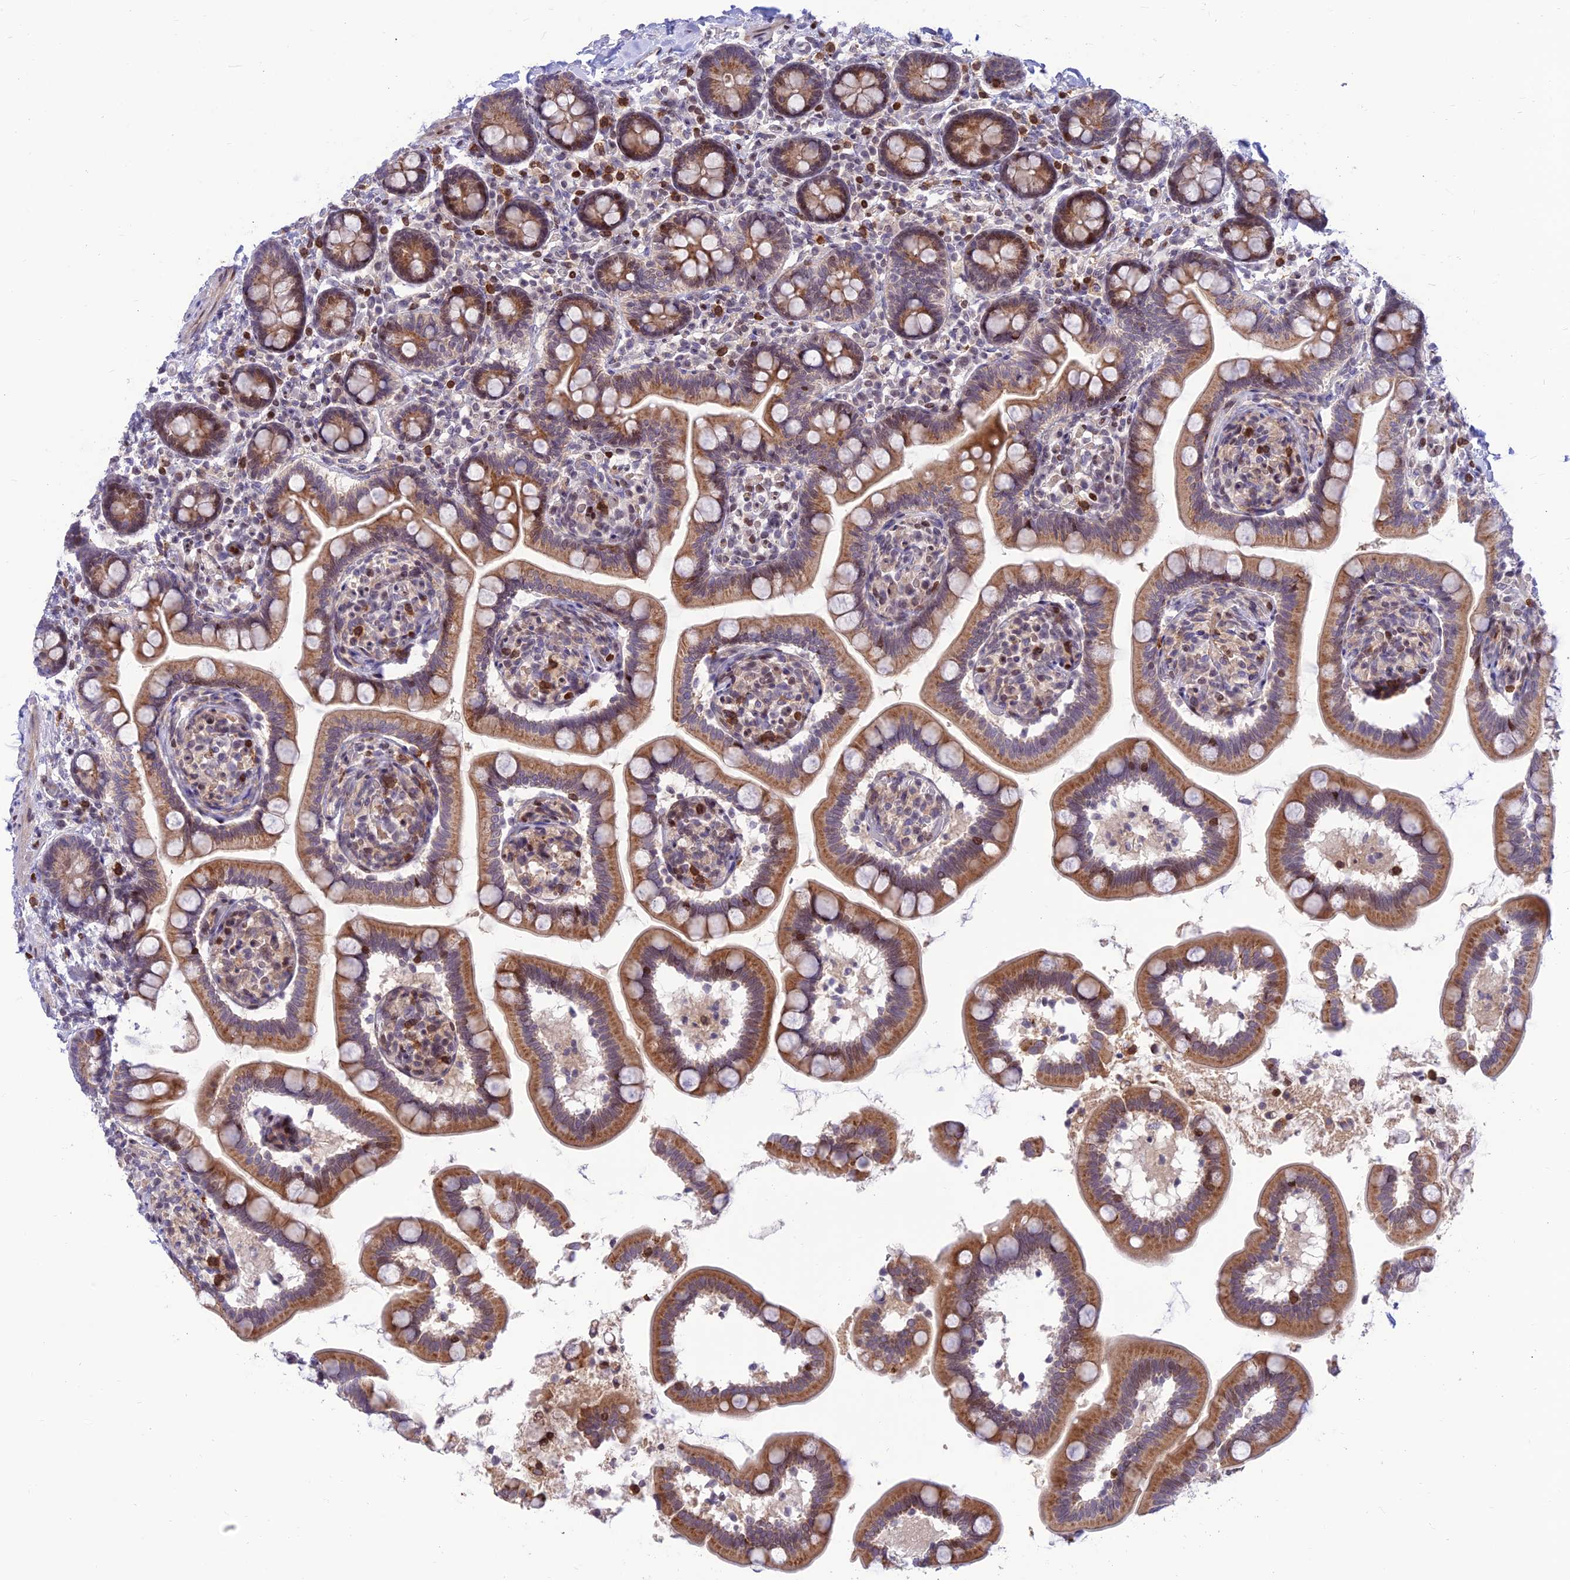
{"staining": {"intensity": "moderate", "quantity": ">75%", "location": "cytoplasmic/membranous"}, "tissue": "small intestine", "cell_type": "Glandular cells", "image_type": "normal", "snomed": [{"axis": "morphology", "description": "Normal tissue, NOS"}, {"axis": "topography", "description": "Small intestine"}], "caption": "Small intestine stained with DAB IHC exhibits medium levels of moderate cytoplasmic/membranous positivity in about >75% of glandular cells. (Brightfield microscopy of DAB IHC at high magnification).", "gene": "FAM186B", "patient": {"sex": "female", "age": 64}}